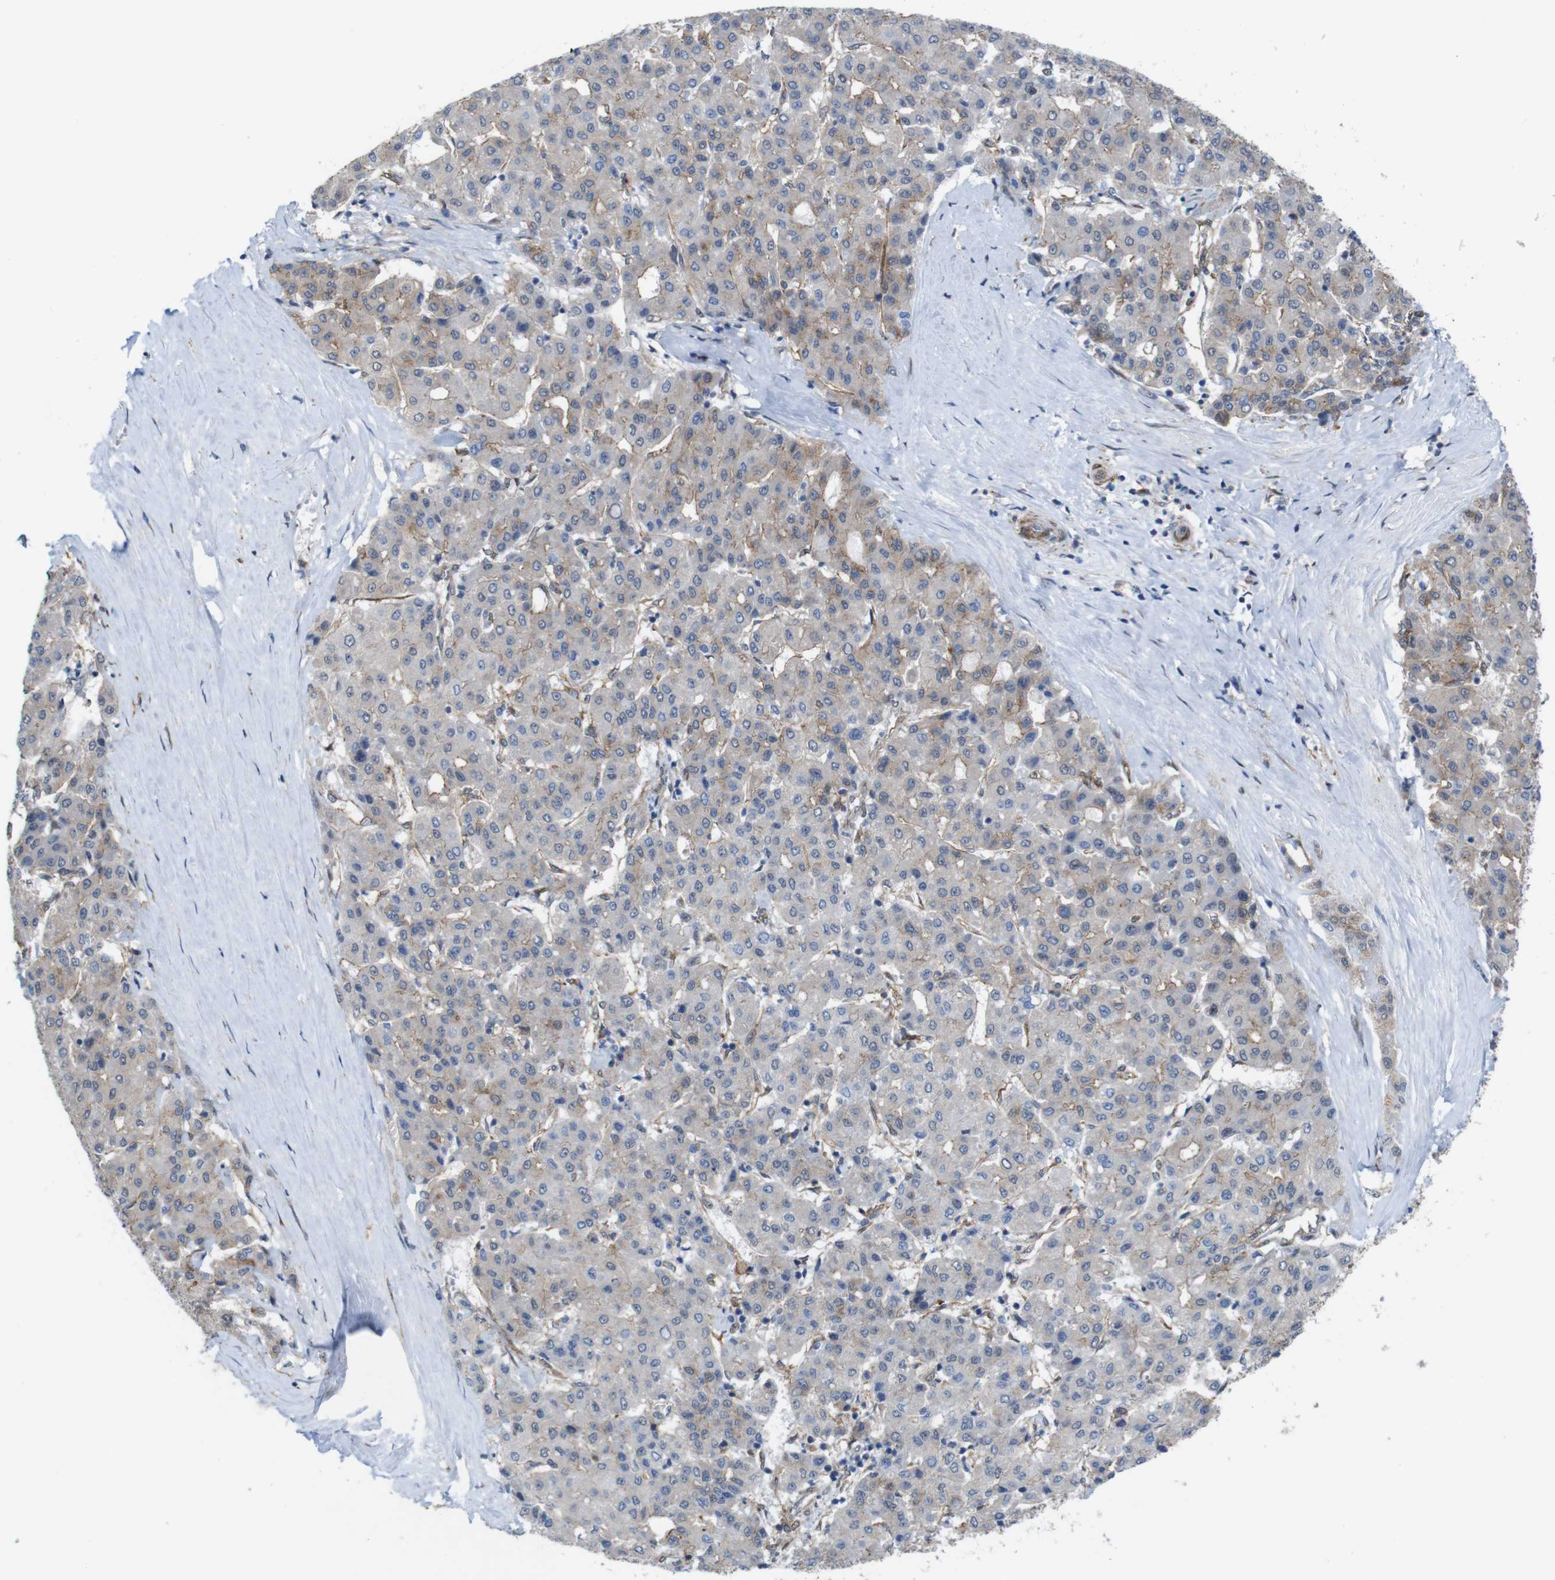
{"staining": {"intensity": "moderate", "quantity": "<25%", "location": "cytoplasmic/membranous"}, "tissue": "liver cancer", "cell_type": "Tumor cells", "image_type": "cancer", "snomed": [{"axis": "morphology", "description": "Carcinoma, Hepatocellular, NOS"}, {"axis": "topography", "description": "Liver"}], "caption": "Approximately <25% of tumor cells in human liver hepatocellular carcinoma show moderate cytoplasmic/membranous protein staining as visualized by brown immunohistochemical staining.", "gene": "PTGER4", "patient": {"sex": "male", "age": 65}}